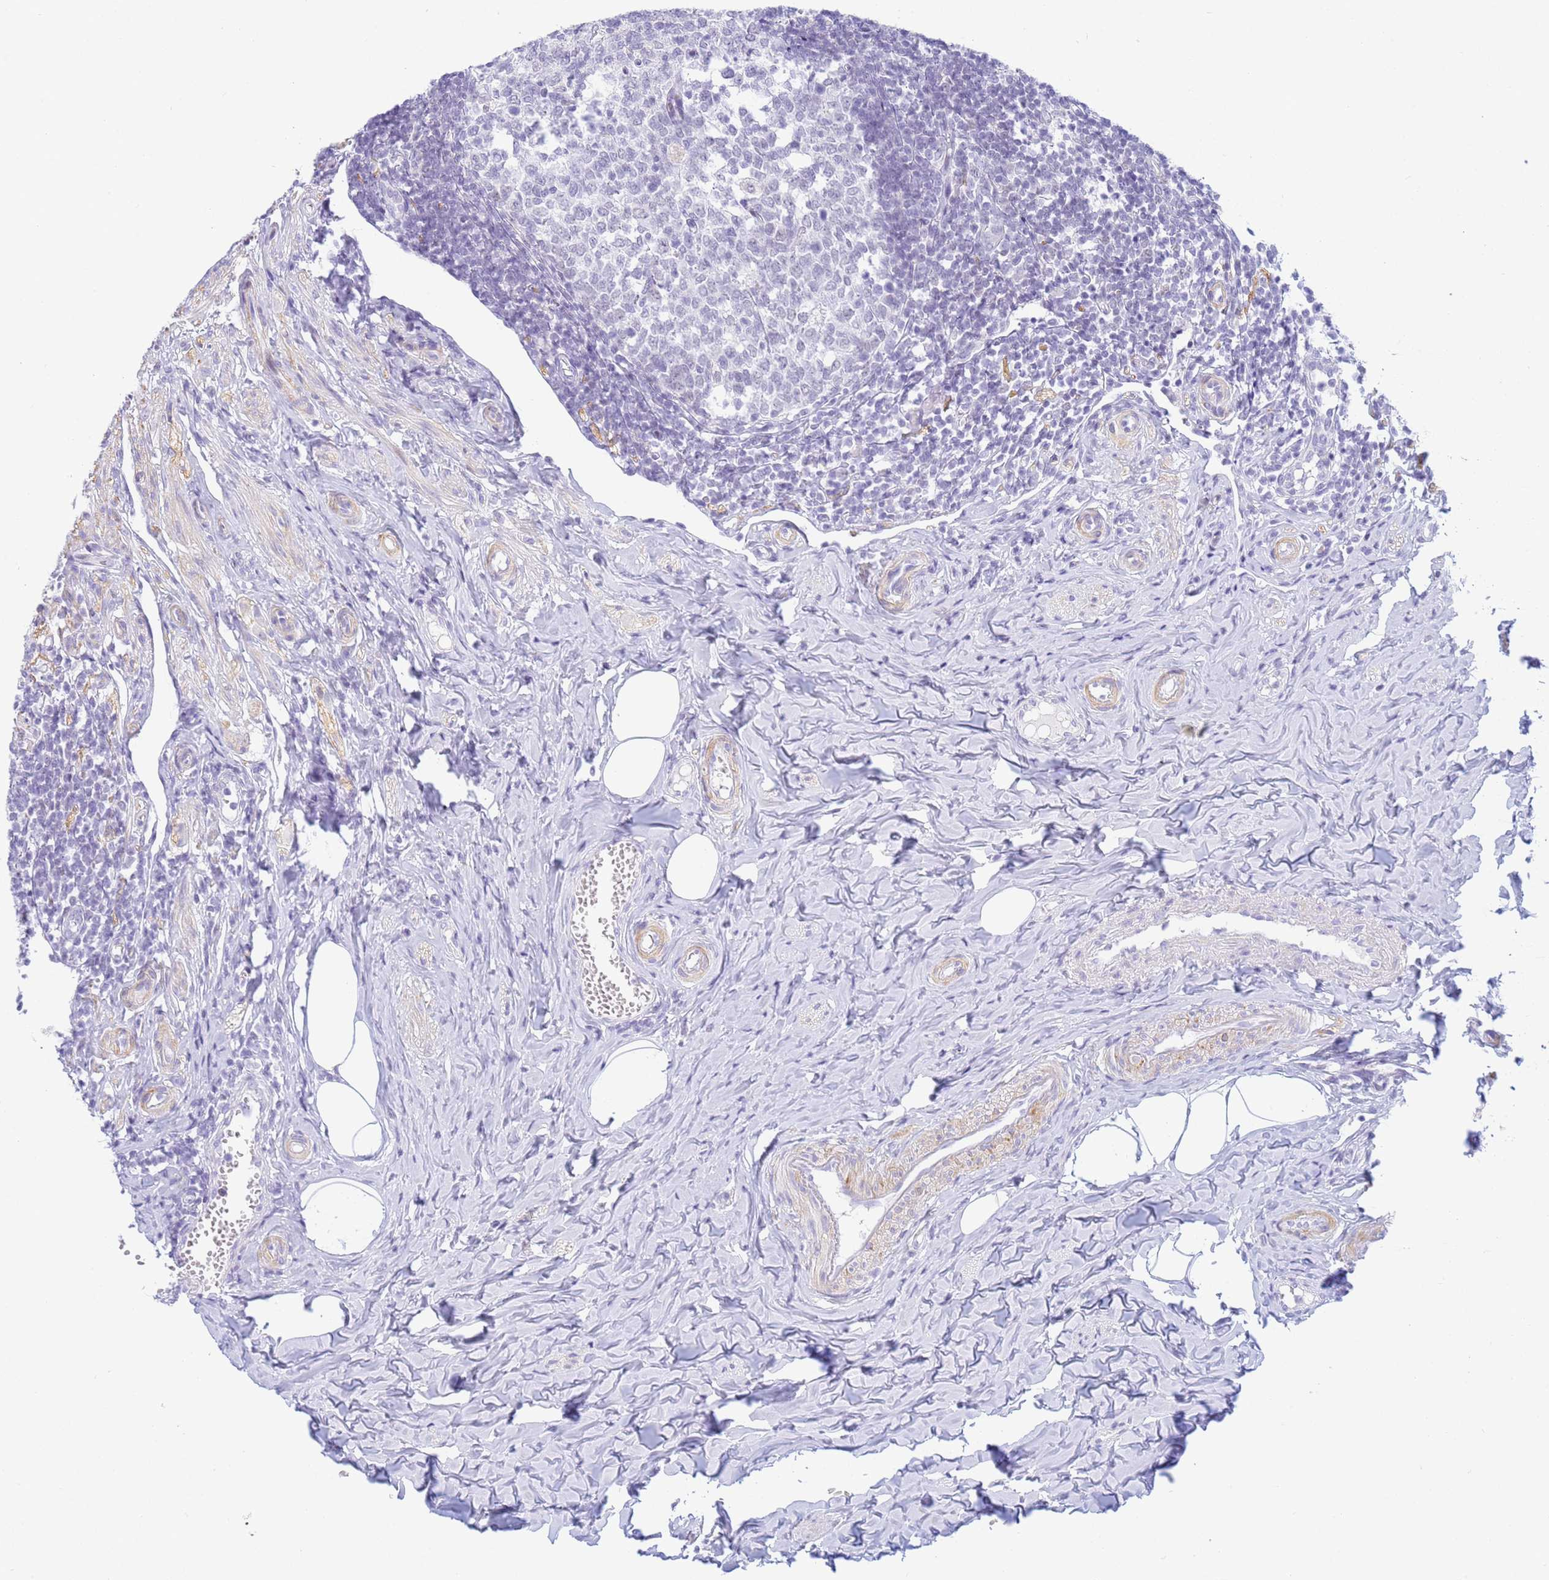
{"staining": {"intensity": "negative", "quantity": "none", "location": "none"}, "tissue": "appendix", "cell_type": "Glandular cells", "image_type": "normal", "snomed": [{"axis": "morphology", "description": "Normal tissue, NOS"}, {"axis": "topography", "description": "Appendix"}], "caption": "DAB immunohistochemical staining of unremarkable human appendix displays no significant expression in glandular cells. (Stains: DAB (3,3'-diaminobenzidine) immunohistochemistry with hematoxylin counter stain, Microscopy: brightfield microscopy at high magnification).", "gene": "SNX20", "patient": {"sex": "female", "age": 33}}